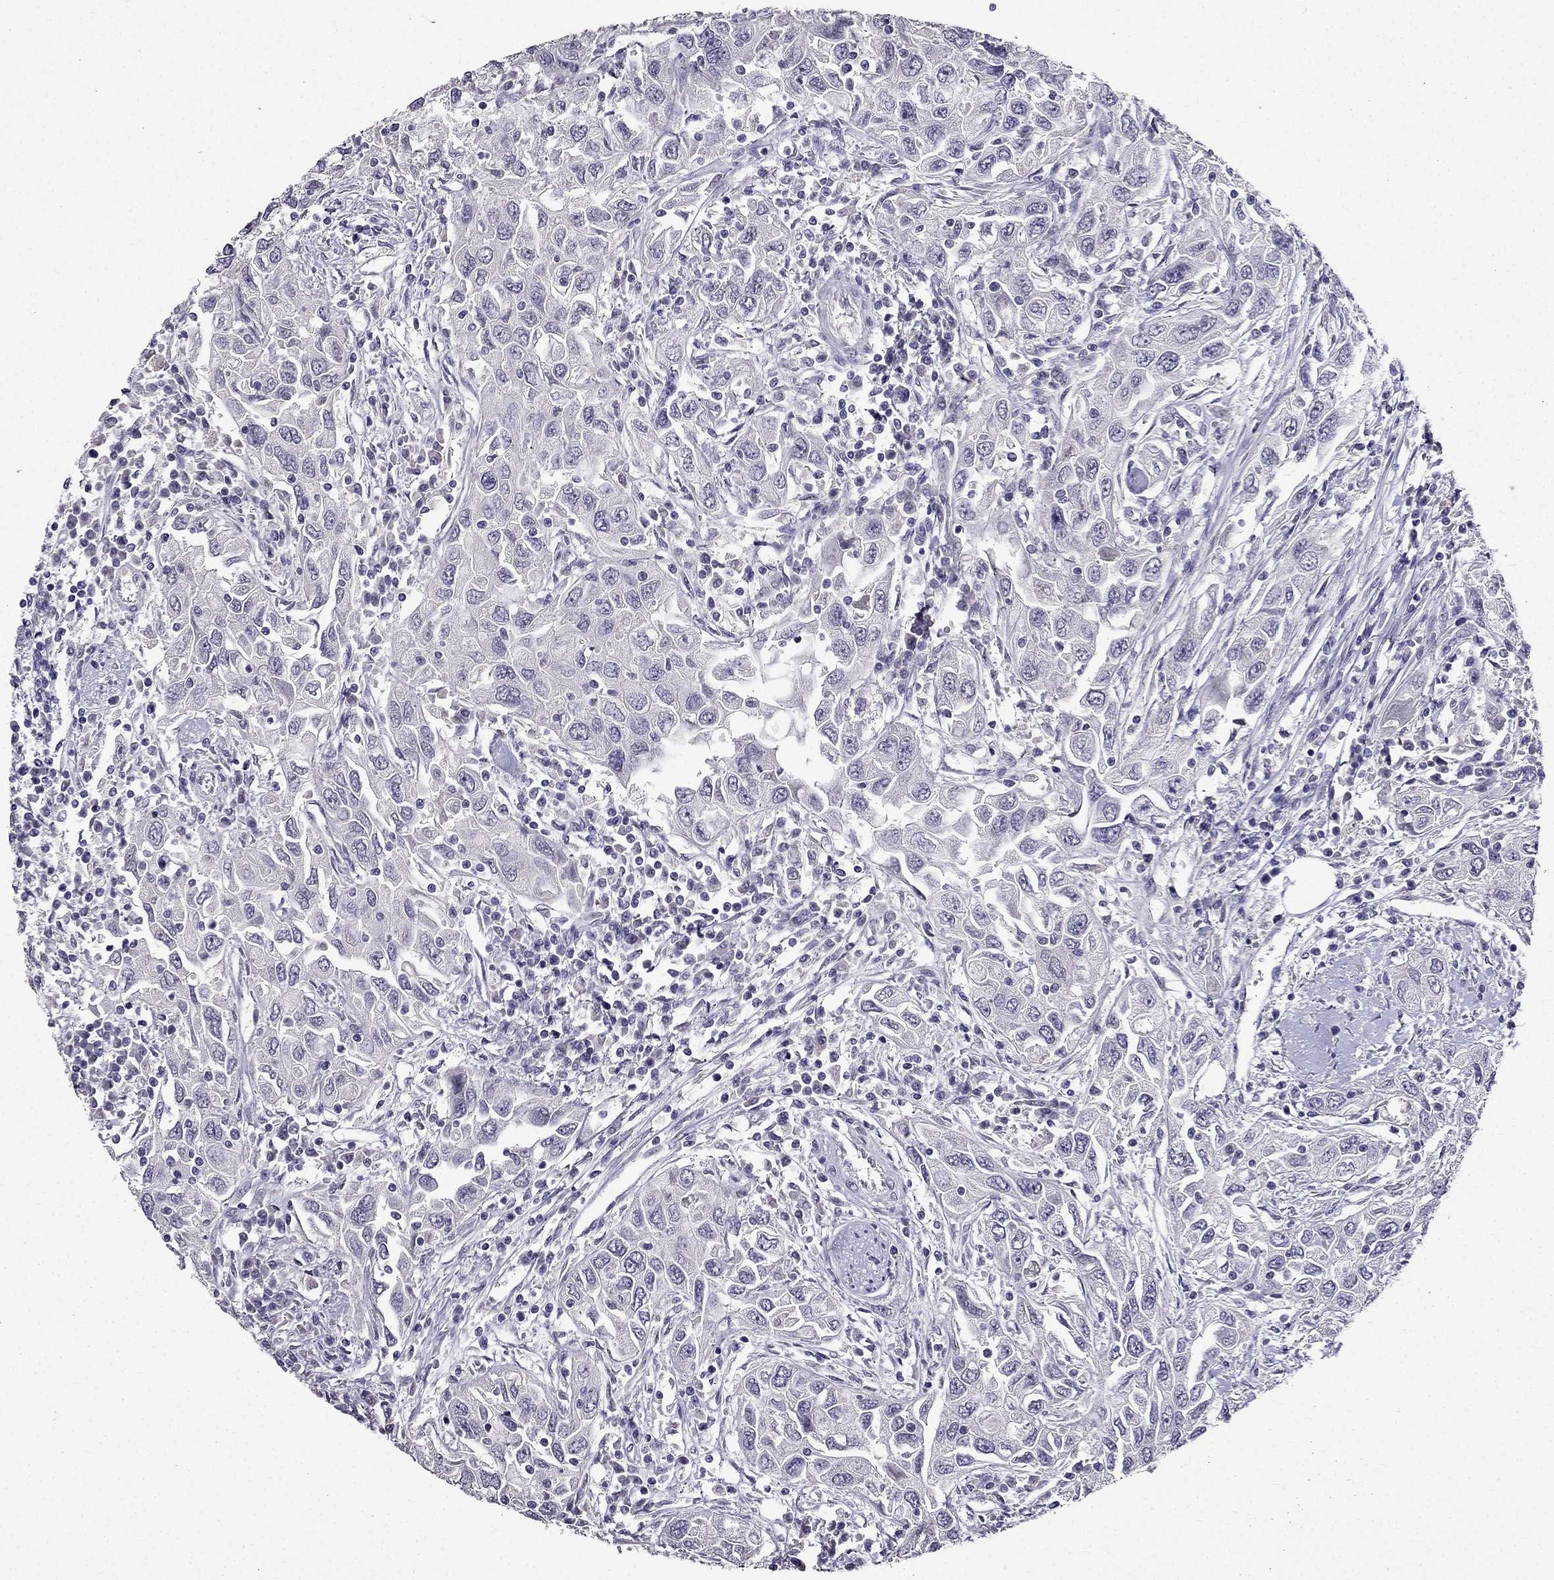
{"staining": {"intensity": "negative", "quantity": "none", "location": "none"}, "tissue": "urothelial cancer", "cell_type": "Tumor cells", "image_type": "cancer", "snomed": [{"axis": "morphology", "description": "Urothelial carcinoma, High grade"}, {"axis": "topography", "description": "Urinary bladder"}], "caption": "Image shows no protein staining in tumor cells of high-grade urothelial carcinoma tissue. (DAB IHC with hematoxylin counter stain).", "gene": "DUSP15", "patient": {"sex": "male", "age": 76}}